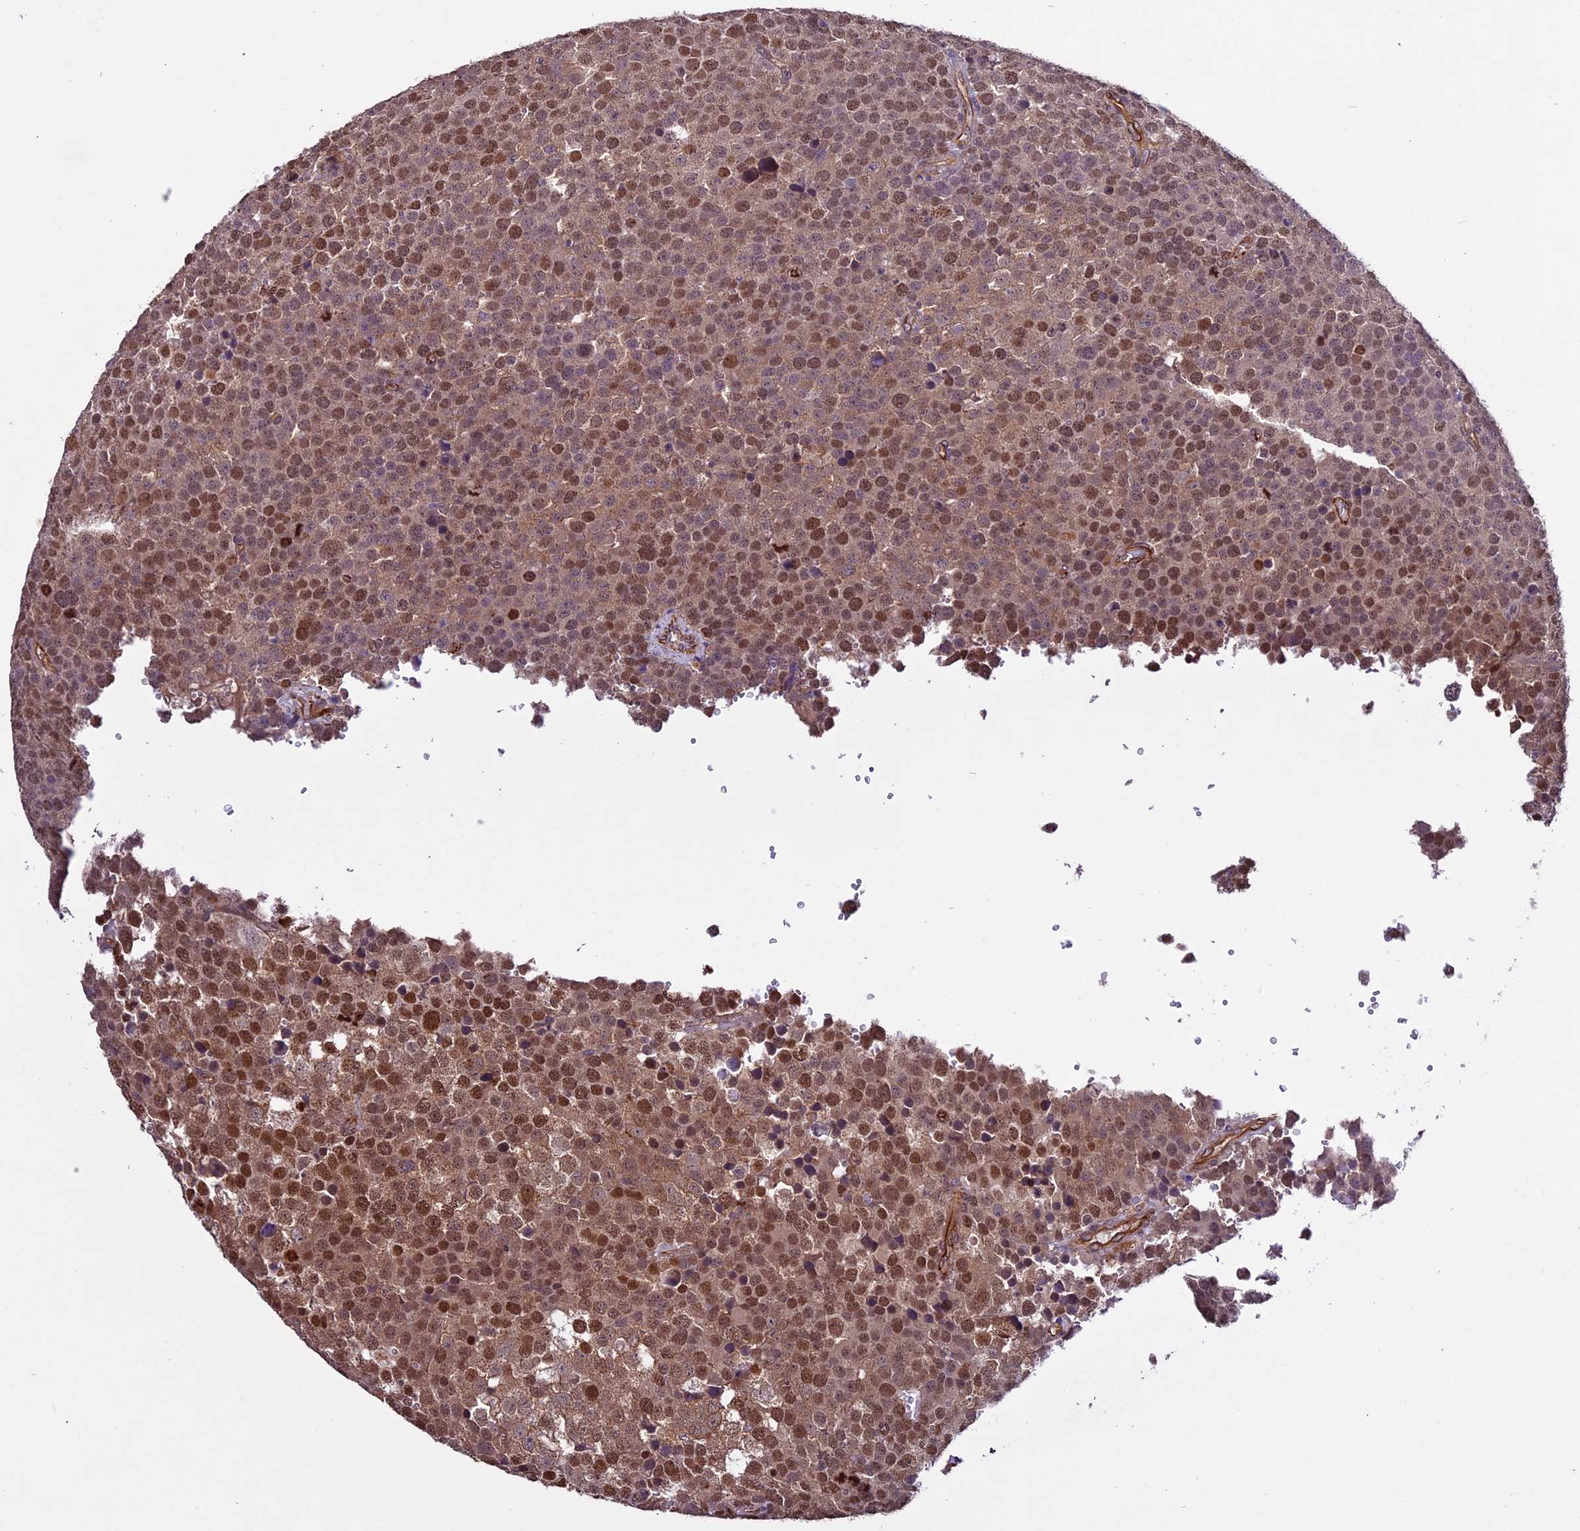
{"staining": {"intensity": "strong", "quantity": ">75%", "location": "nuclear"}, "tissue": "testis cancer", "cell_type": "Tumor cells", "image_type": "cancer", "snomed": [{"axis": "morphology", "description": "Seminoma, NOS"}, {"axis": "topography", "description": "Testis"}], "caption": "Immunohistochemistry (IHC) of testis seminoma demonstrates high levels of strong nuclear positivity in approximately >75% of tumor cells.", "gene": "C3orf70", "patient": {"sex": "male", "age": 71}}